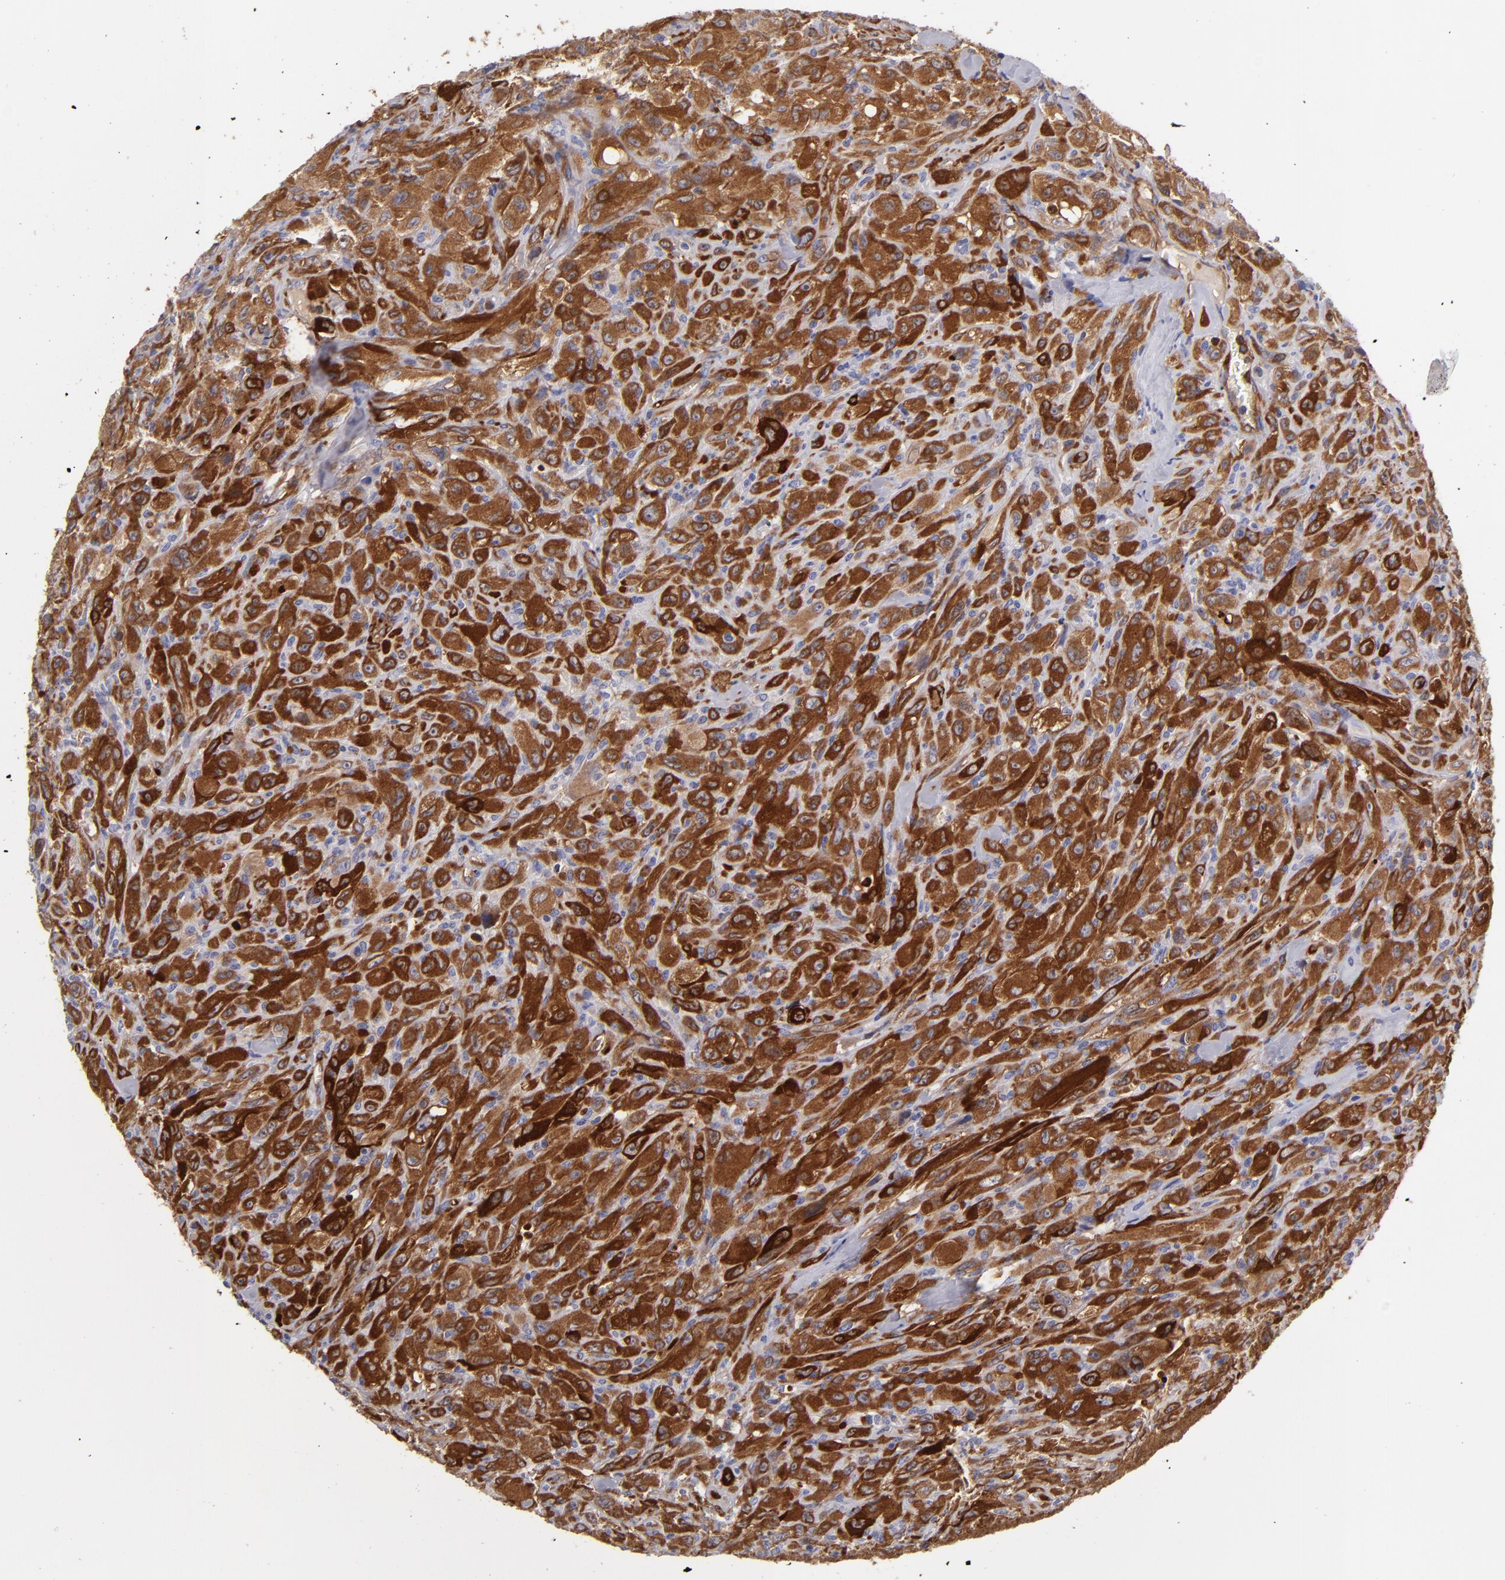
{"staining": {"intensity": "strong", "quantity": ">75%", "location": "cytoplasmic/membranous"}, "tissue": "glioma", "cell_type": "Tumor cells", "image_type": "cancer", "snomed": [{"axis": "morphology", "description": "Glioma, malignant, High grade"}, {"axis": "topography", "description": "Brain"}], "caption": "Glioma stained for a protein exhibits strong cytoplasmic/membranous positivity in tumor cells.", "gene": "VCL", "patient": {"sex": "male", "age": 48}}